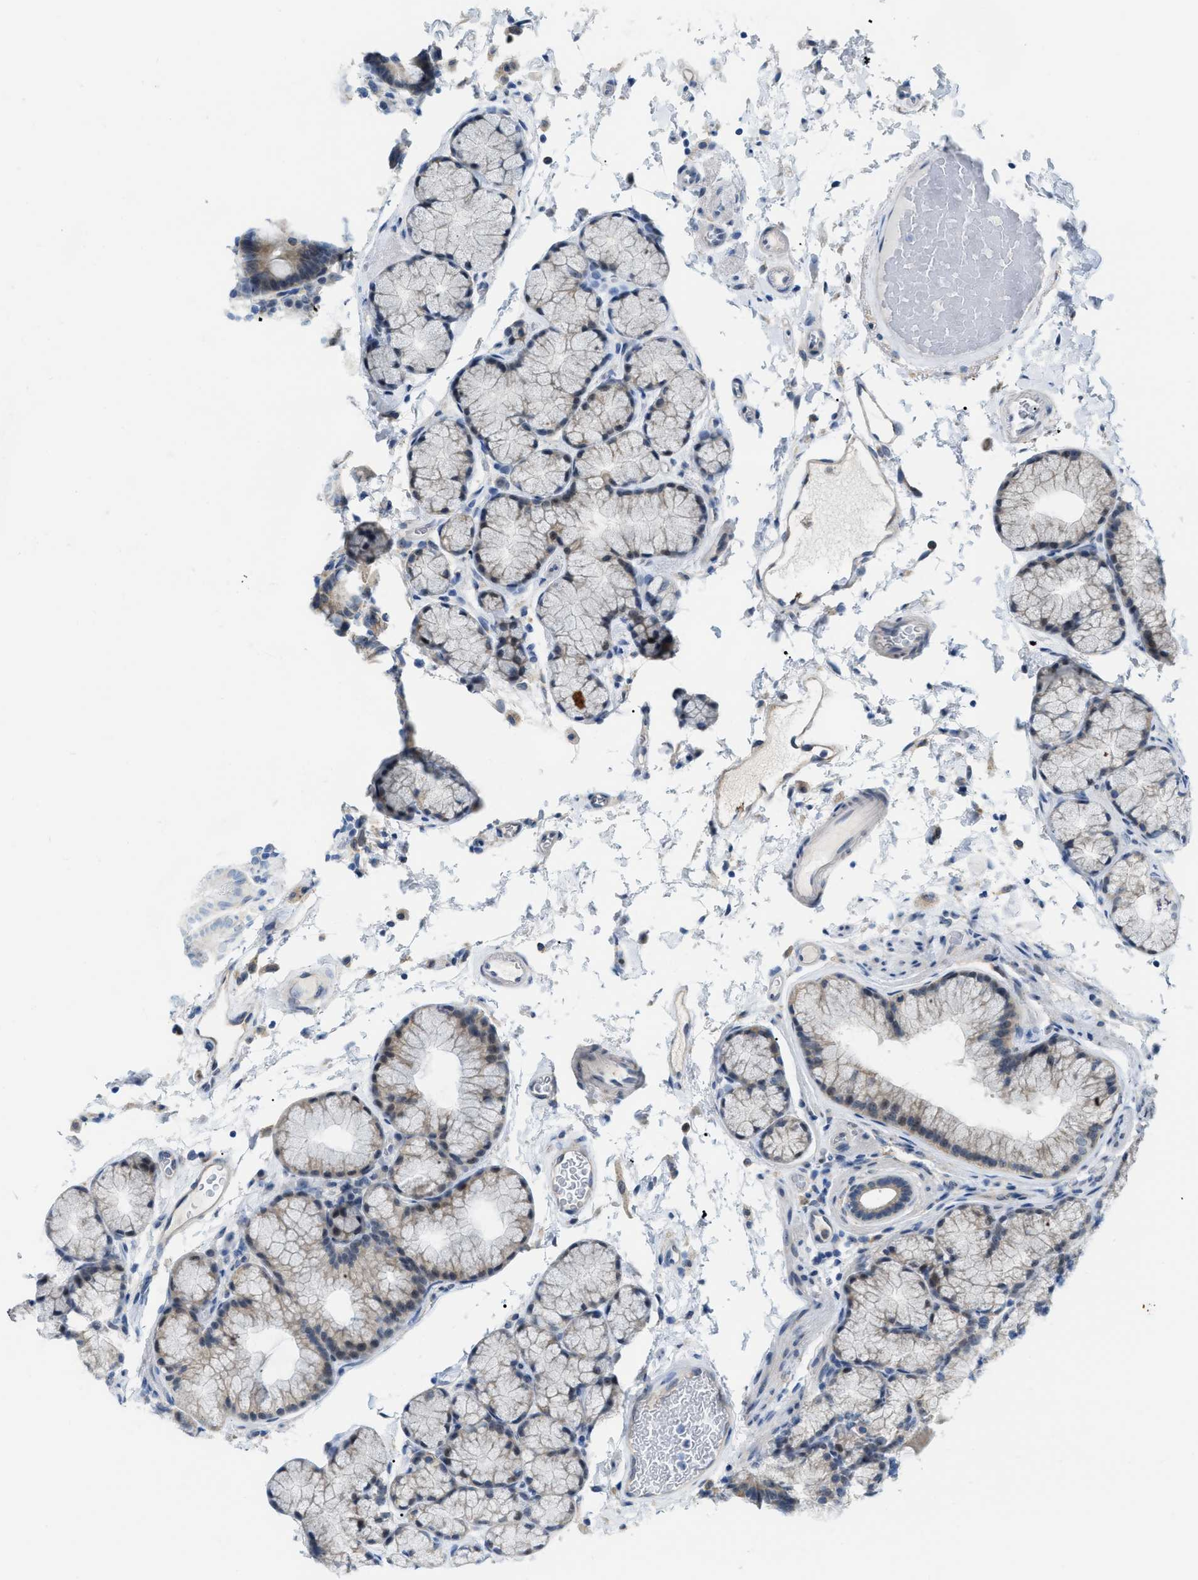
{"staining": {"intensity": "negative", "quantity": "none", "location": "none"}, "tissue": "duodenum", "cell_type": "Glandular cells", "image_type": "normal", "snomed": [{"axis": "morphology", "description": "Normal tissue, NOS"}, {"axis": "topography", "description": "Small intestine, NOS"}], "caption": "Glandular cells show no significant protein expression in benign duodenum. The staining is performed using DAB brown chromogen with nuclei counter-stained in using hematoxylin.", "gene": "PHRF1", "patient": {"sex": "female", "age": 71}}